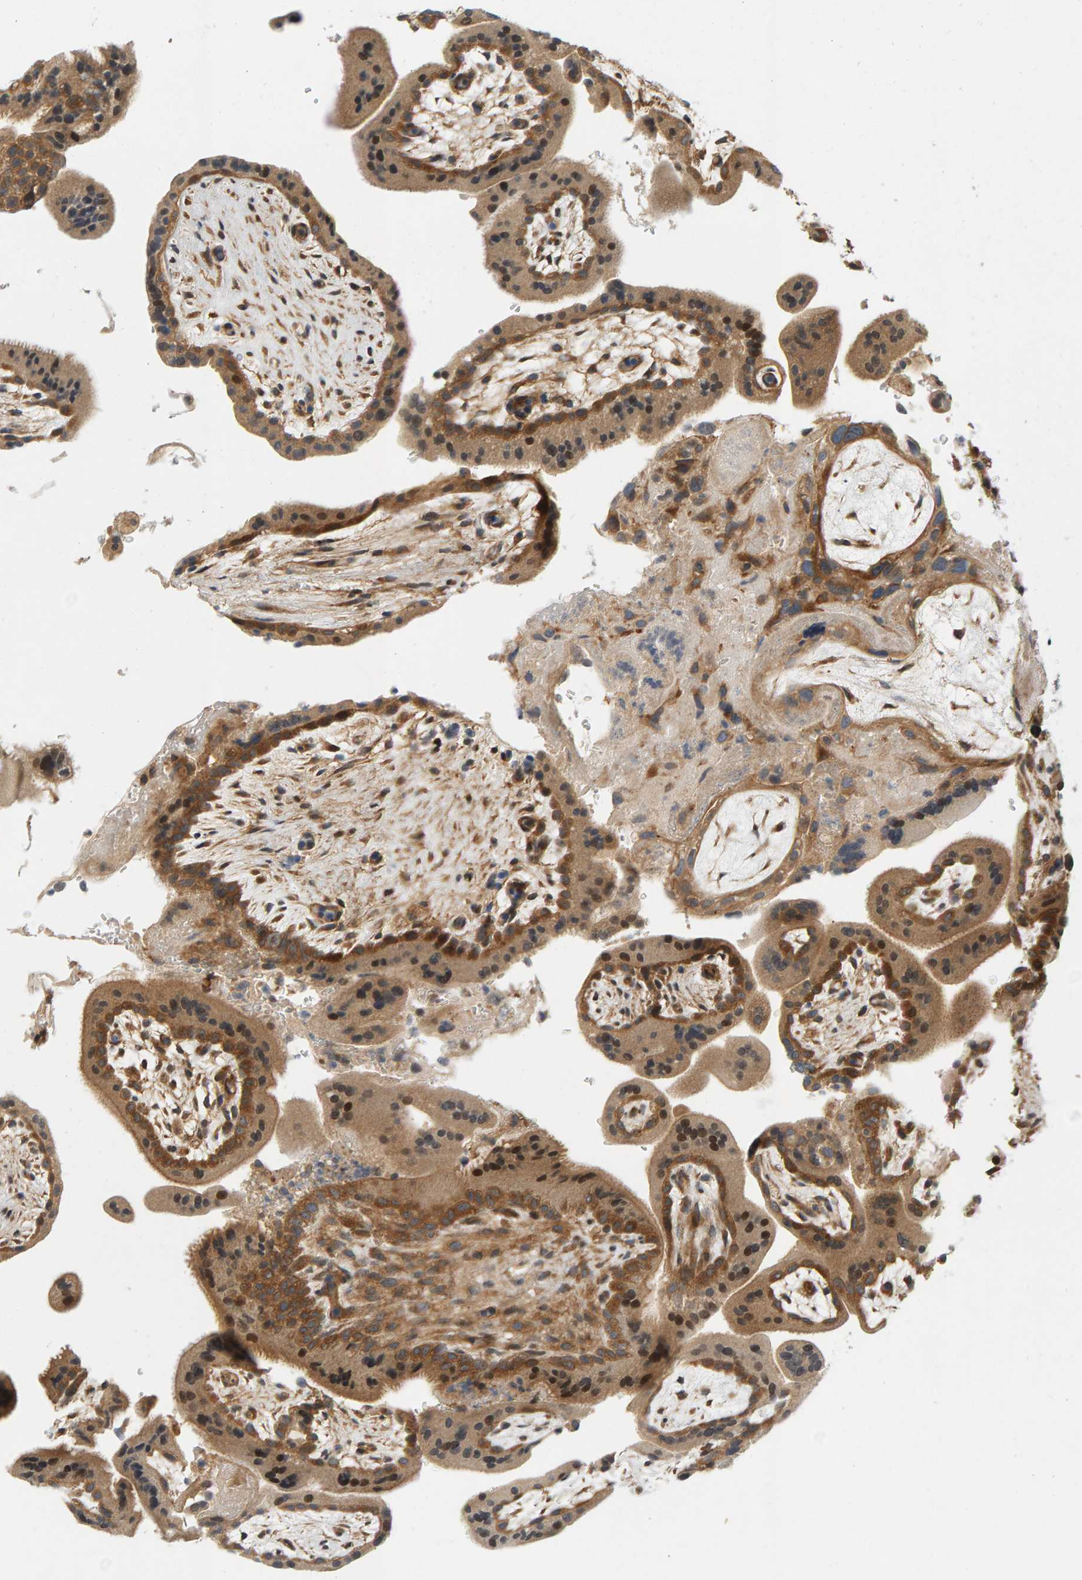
{"staining": {"intensity": "strong", "quantity": ">75%", "location": "cytoplasmic/membranous"}, "tissue": "placenta", "cell_type": "Decidual cells", "image_type": "normal", "snomed": [{"axis": "morphology", "description": "Normal tissue, NOS"}, {"axis": "topography", "description": "Placenta"}], "caption": "Protein staining exhibits strong cytoplasmic/membranous expression in about >75% of decidual cells in unremarkable placenta. The staining was performed using DAB to visualize the protein expression in brown, while the nuclei were stained in blue with hematoxylin (Magnification: 20x).", "gene": "BAHCC1", "patient": {"sex": "female", "age": 35}}